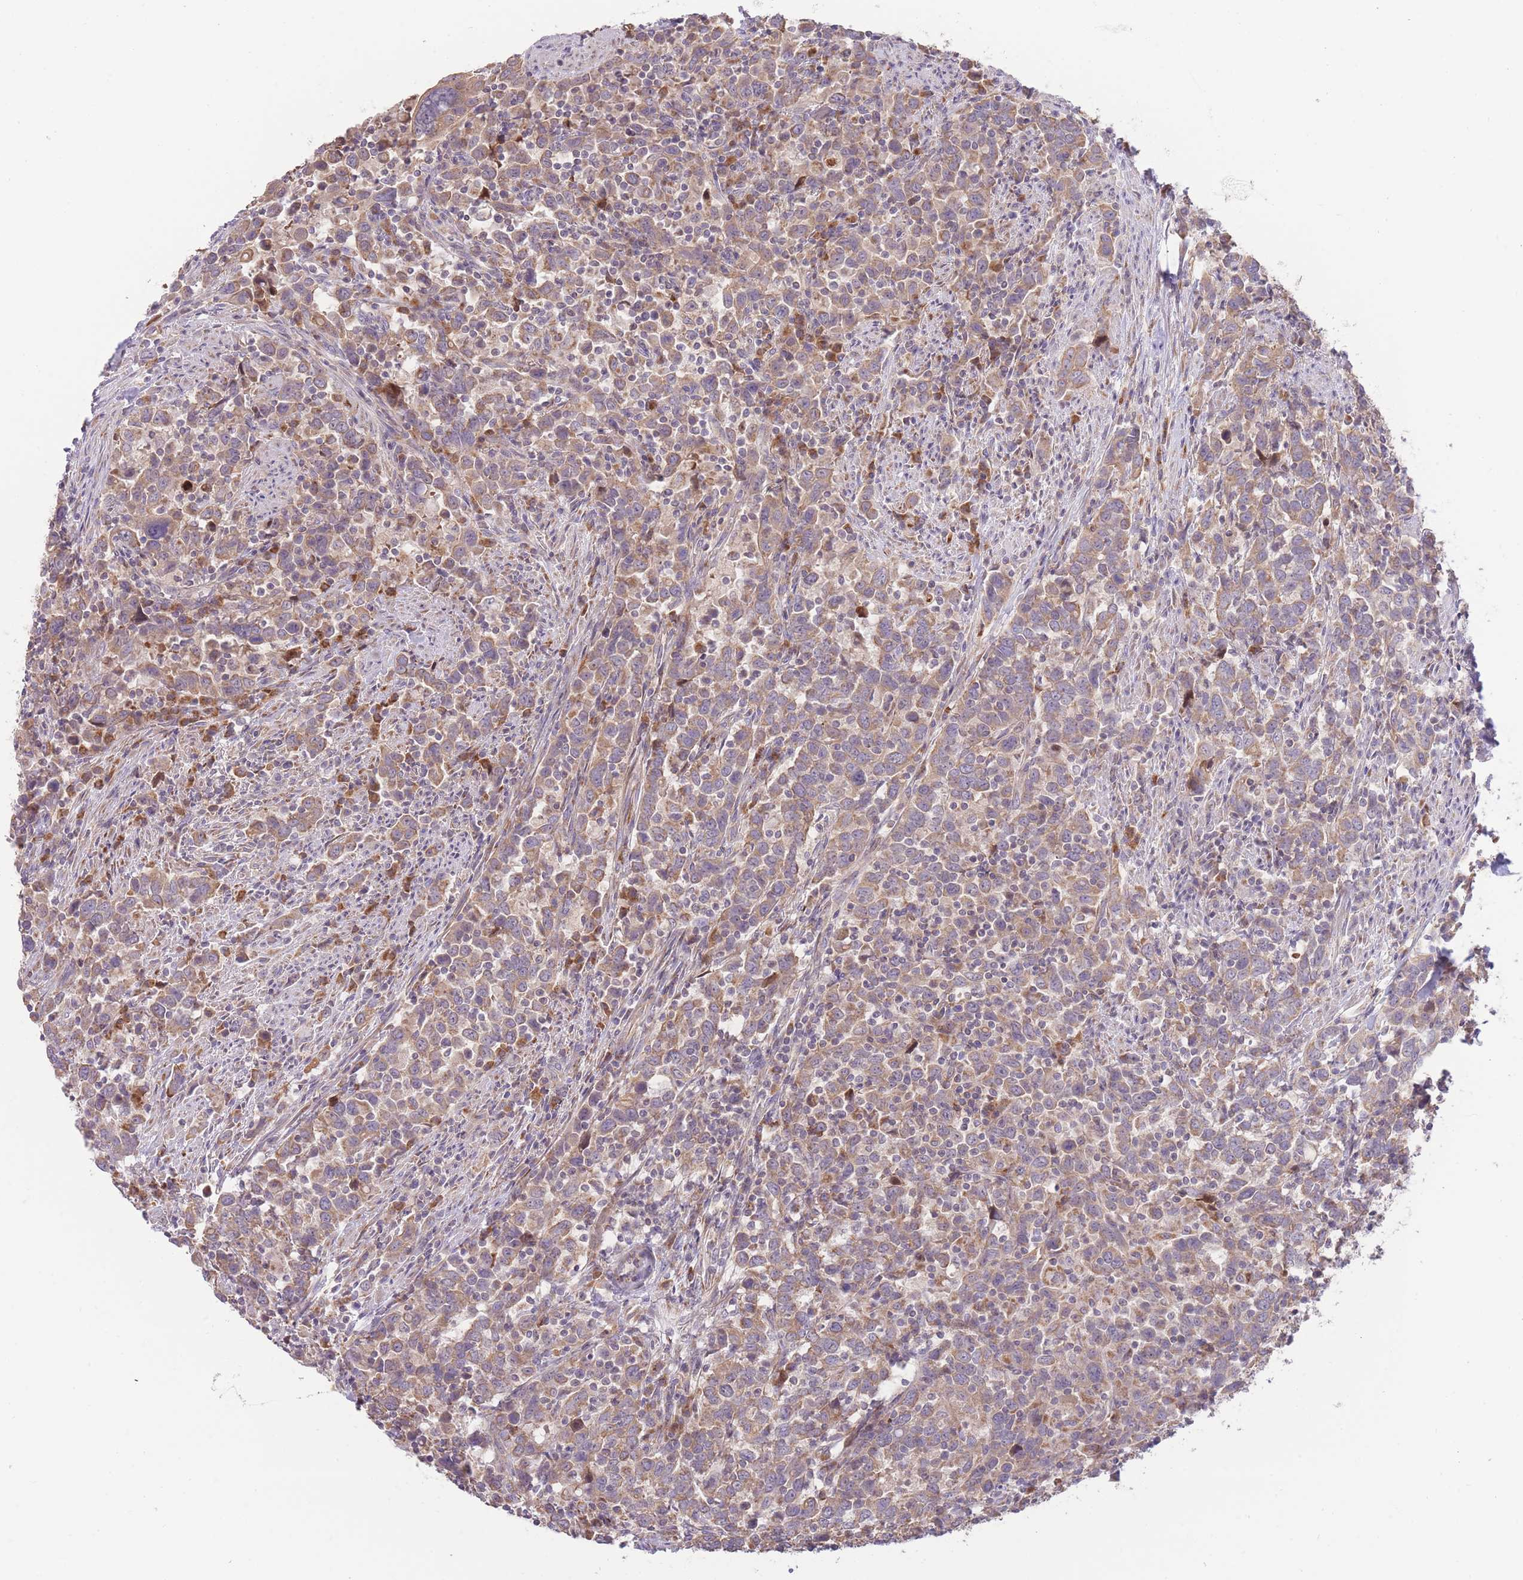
{"staining": {"intensity": "weak", "quantity": ">75%", "location": "cytoplasmic/membranous"}, "tissue": "urothelial cancer", "cell_type": "Tumor cells", "image_type": "cancer", "snomed": [{"axis": "morphology", "description": "Urothelial carcinoma, High grade"}, {"axis": "topography", "description": "Urinary bladder"}], "caption": "Protein staining of urothelial carcinoma (high-grade) tissue reveals weak cytoplasmic/membranous expression in about >75% of tumor cells.", "gene": "BOLA2B", "patient": {"sex": "male", "age": 61}}